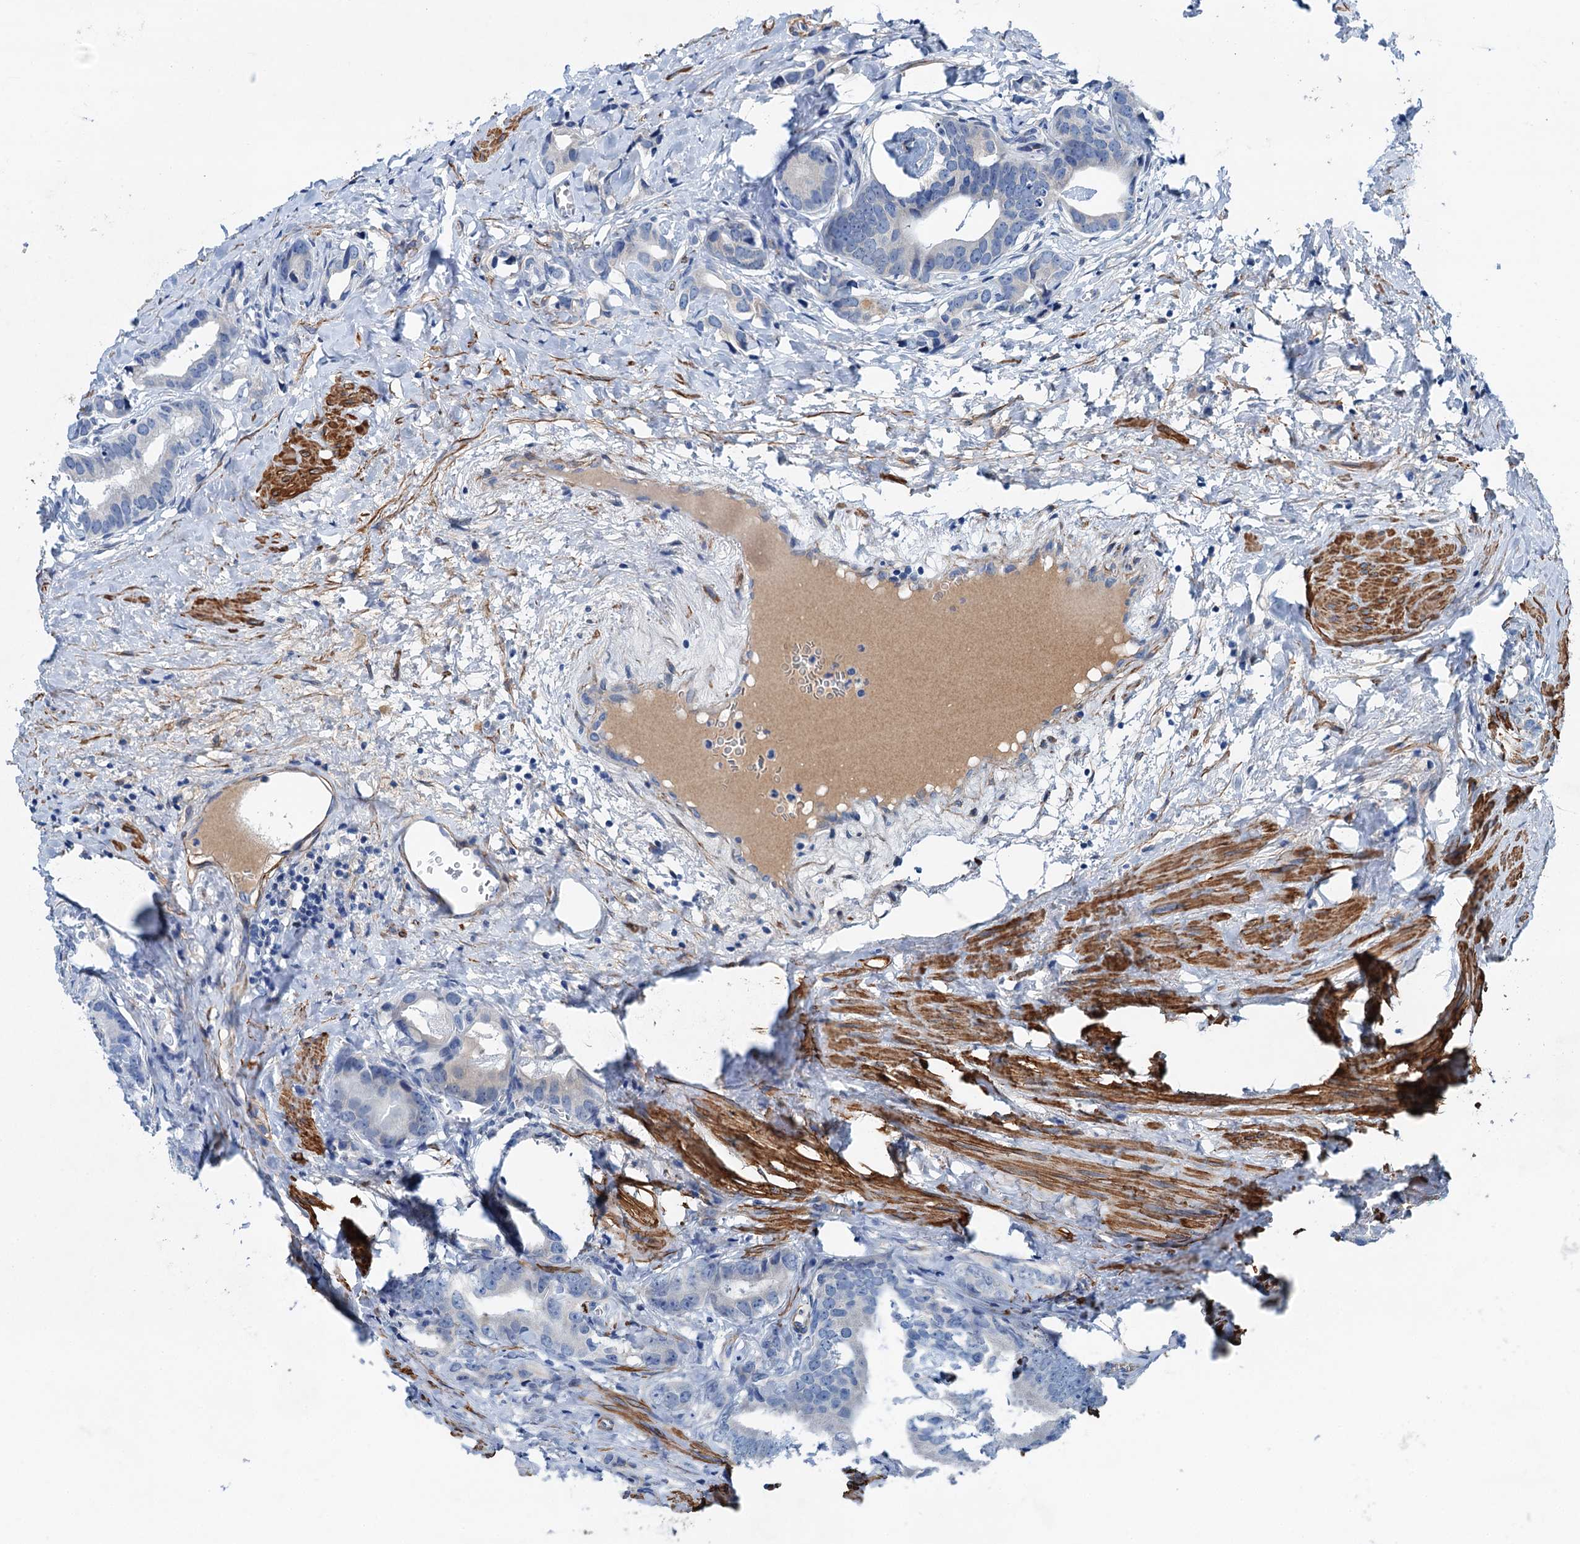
{"staining": {"intensity": "negative", "quantity": "none", "location": "none"}, "tissue": "prostate cancer", "cell_type": "Tumor cells", "image_type": "cancer", "snomed": [{"axis": "morphology", "description": "Adenocarcinoma, Low grade"}, {"axis": "topography", "description": "Prostate"}], "caption": "The micrograph reveals no staining of tumor cells in prostate adenocarcinoma (low-grade). (DAB (3,3'-diaminobenzidine) IHC with hematoxylin counter stain).", "gene": "CSTPP1", "patient": {"sex": "male", "age": 71}}